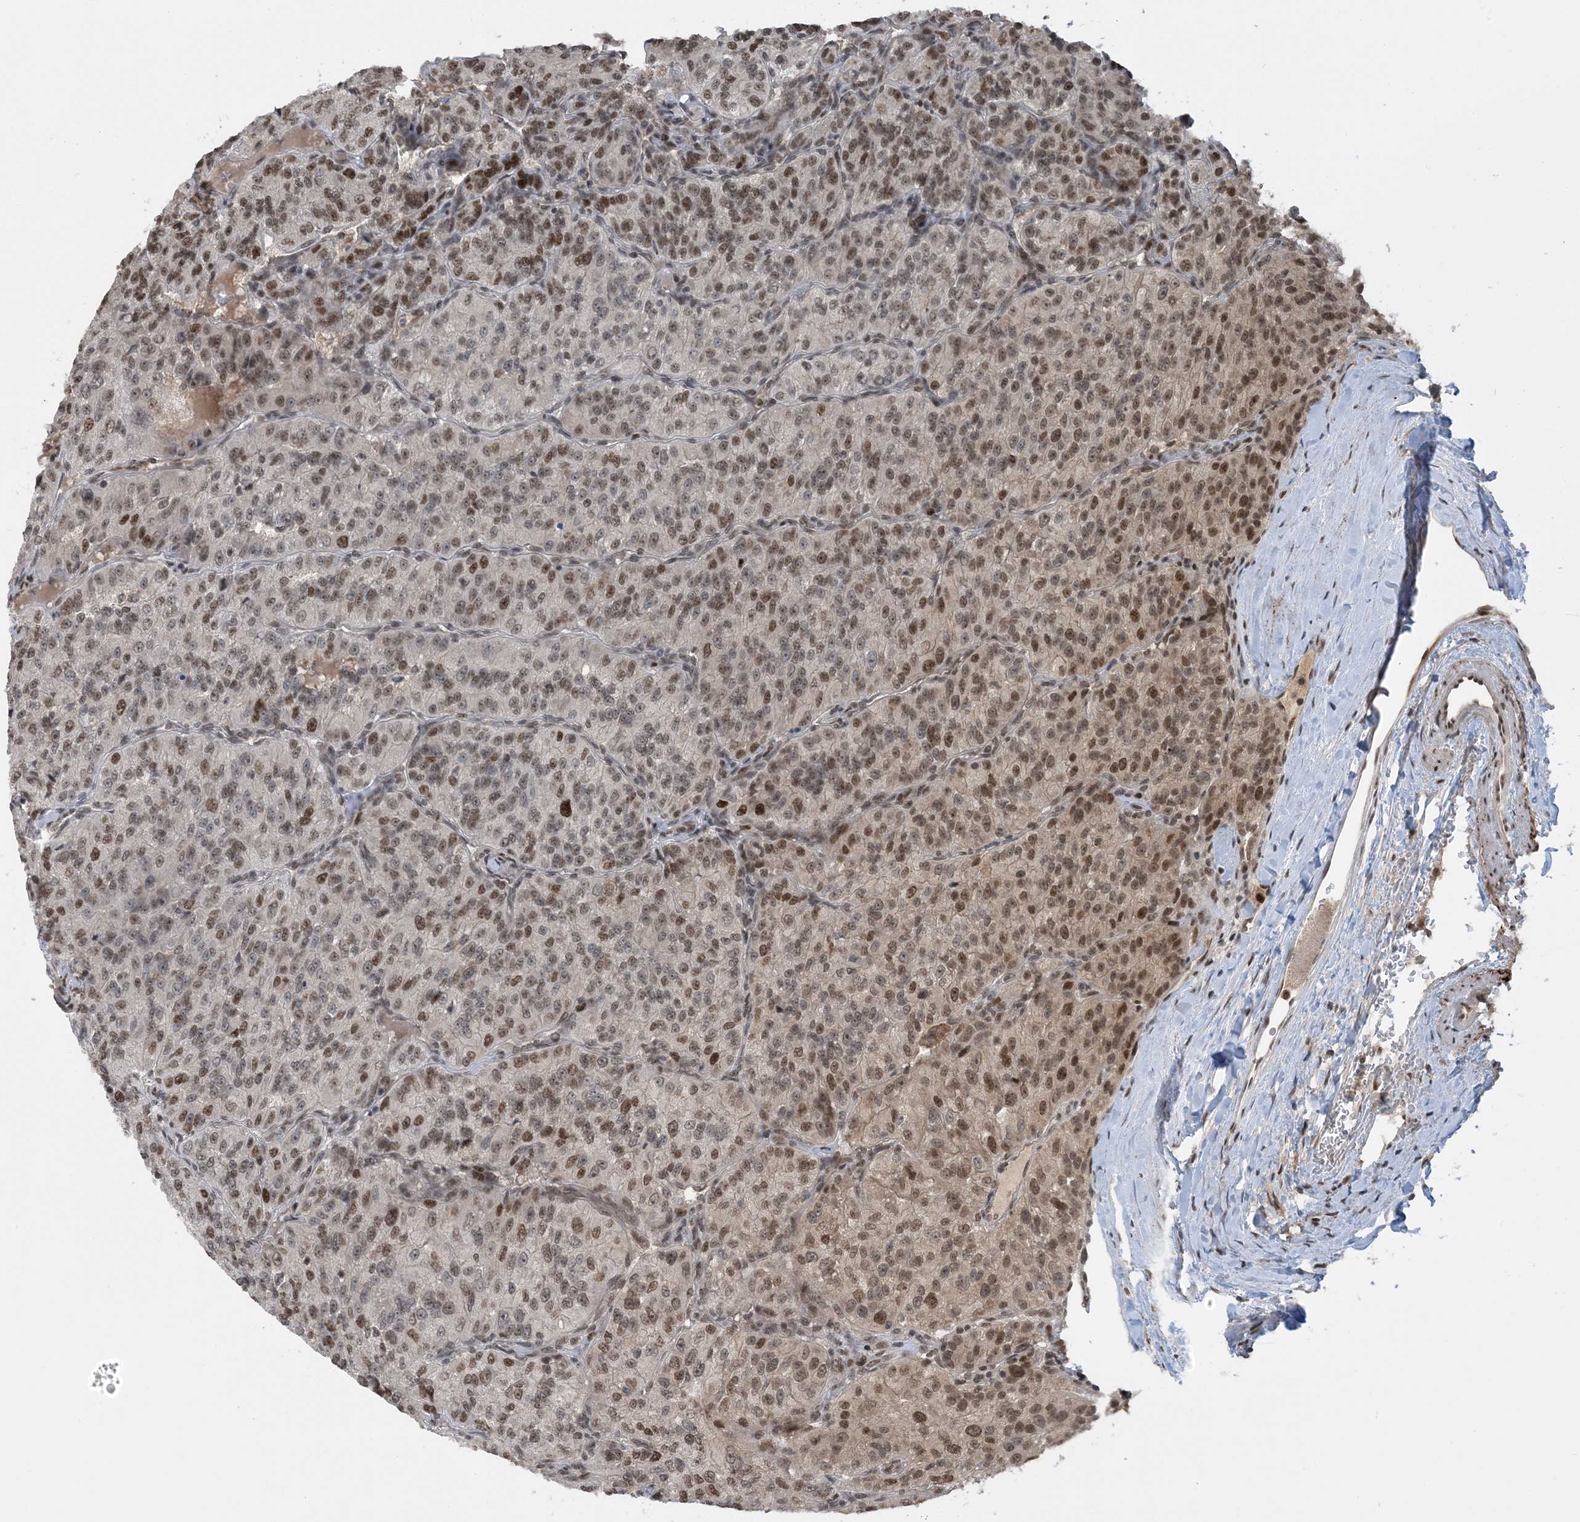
{"staining": {"intensity": "moderate", "quantity": ">75%", "location": "nuclear"}, "tissue": "renal cancer", "cell_type": "Tumor cells", "image_type": "cancer", "snomed": [{"axis": "morphology", "description": "Adenocarcinoma, NOS"}, {"axis": "topography", "description": "Kidney"}], "caption": "This photomicrograph shows IHC staining of human renal cancer, with medium moderate nuclear staining in approximately >75% of tumor cells.", "gene": "ACYP2", "patient": {"sex": "female", "age": 63}}